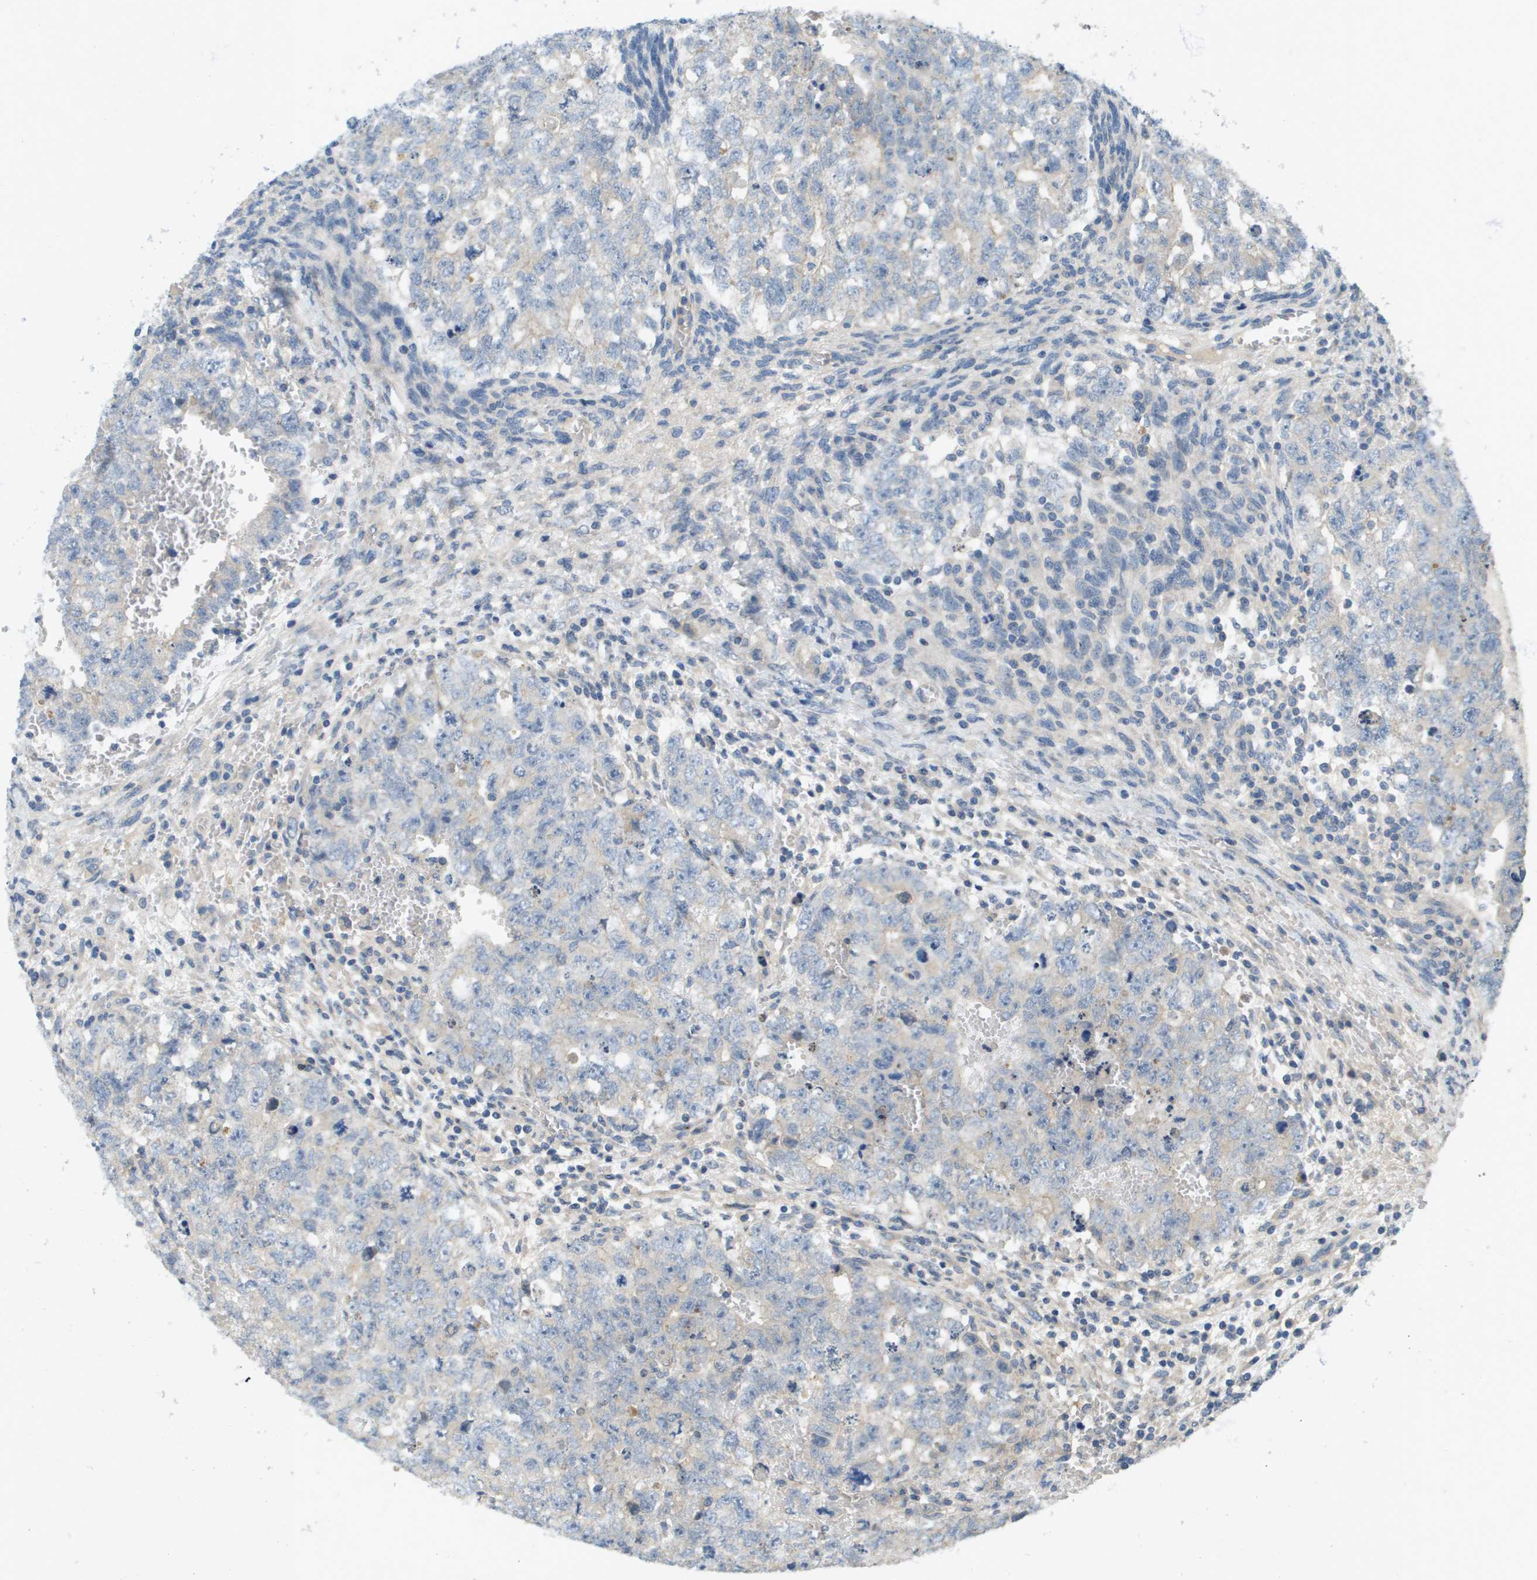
{"staining": {"intensity": "negative", "quantity": "none", "location": "none"}, "tissue": "testis cancer", "cell_type": "Tumor cells", "image_type": "cancer", "snomed": [{"axis": "morphology", "description": "Seminoma, NOS"}, {"axis": "morphology", "description": "Carcinoma, Embryonal, NOS"}, {"axis": "topography", "description": "Testis"}], "caption": "IHC of human embryonal carcinoma (testis) reveals no staining in tumor cells.", "gene": "KRT23", "patient": {"sex": "male", "age": 38}}